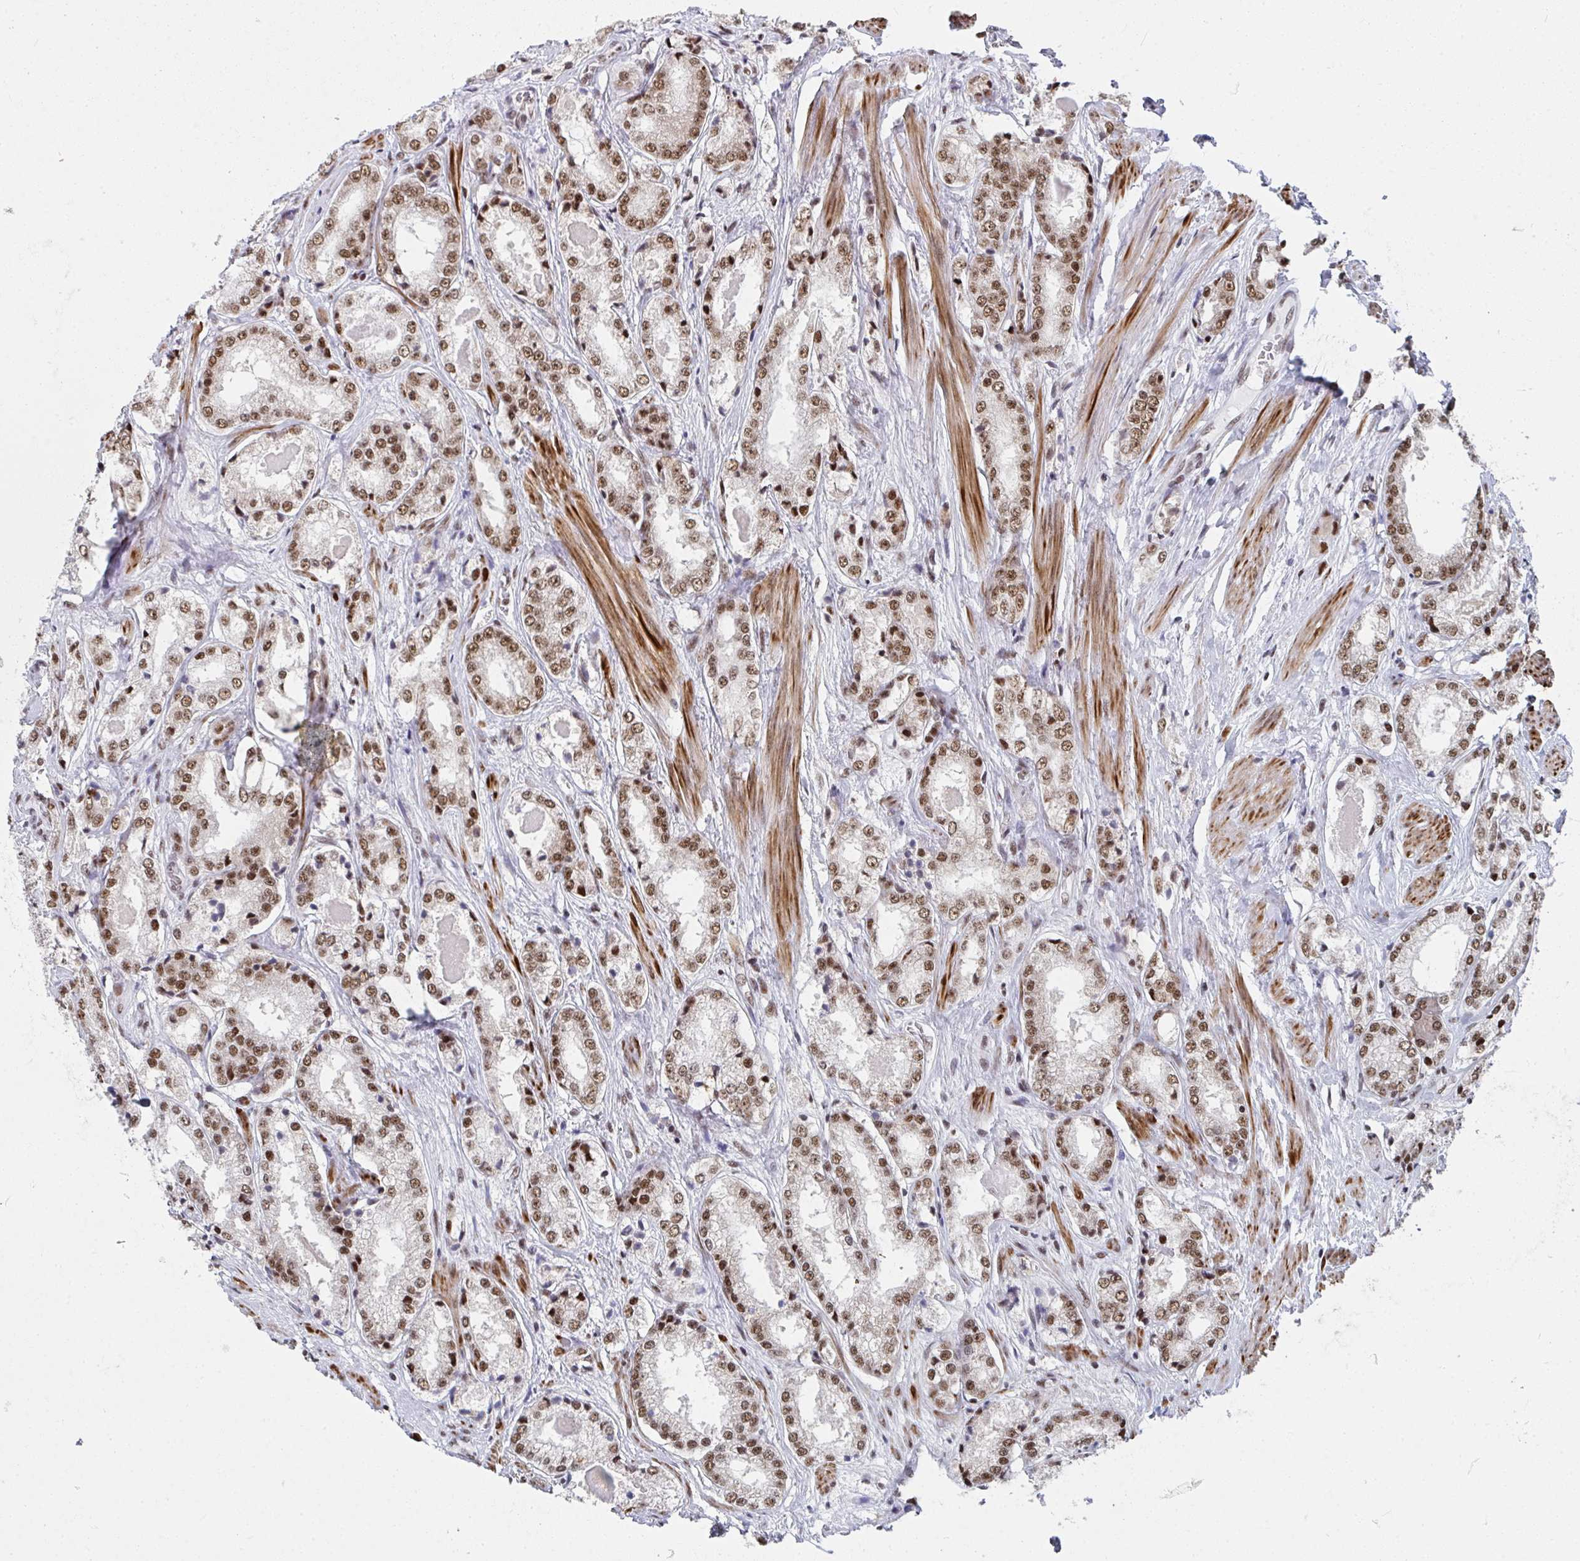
{"staining": {"intensity": "moderate", "quantity": ">75%", "location": "nuclear"}, "tissue": "prostate cancer", "cell_type": "Tumor cells", "image_type": "cancer", "snomed": [{"axis": "morphology", "description": "Adenocarcinoma, NOS"}, {"axis": "morphology", "description": "Adenocarcinoma, Low grade"}, {"axis": "topography", "description": "Prostate"}], "caption": "Brown immunohistochemical staining in low-grade adenocarcinoma (prostate) demonstrates moderate nuclear expression in about >75% of tumor cells.", "gene": "SNRNP70", "patient": {"sex": "male", "age": 68}}